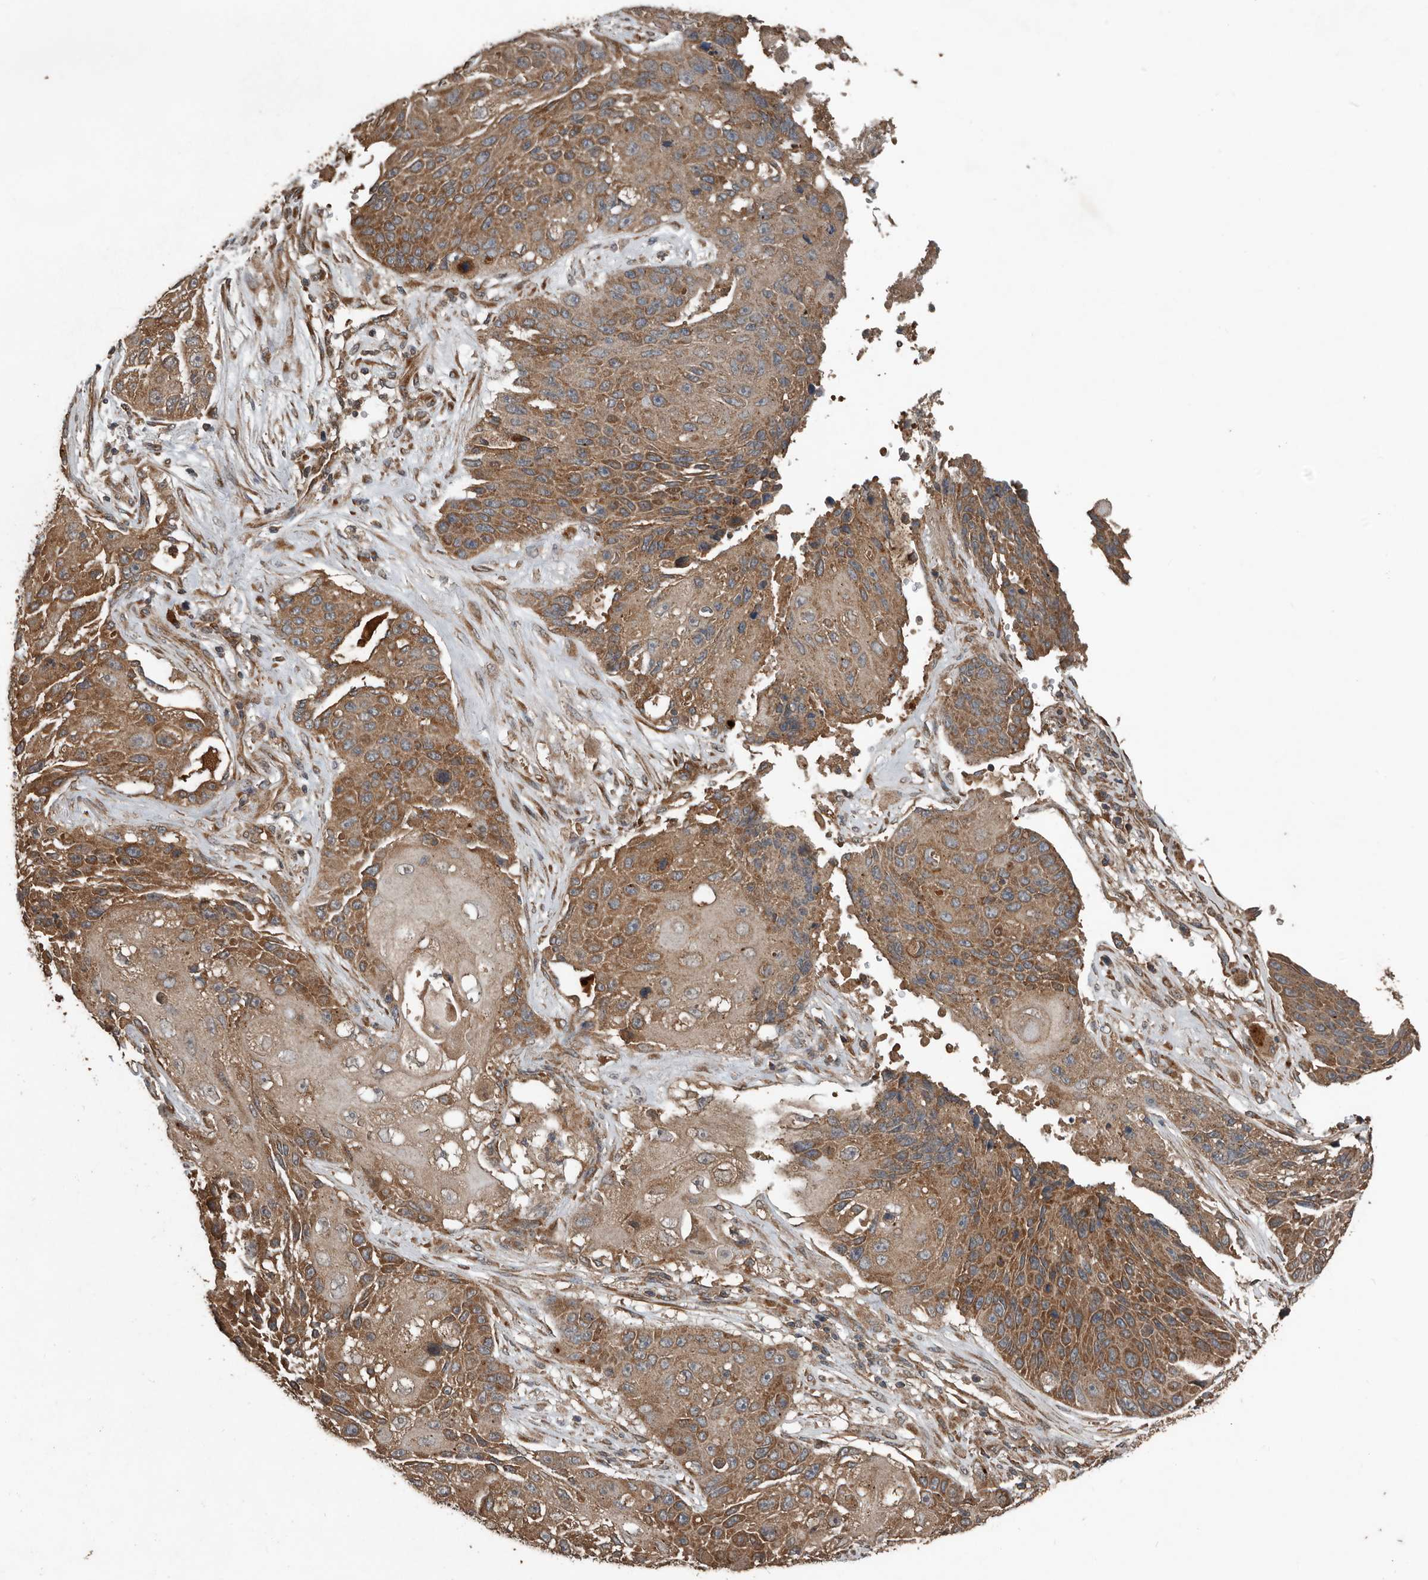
{"staining": {"intensity": "moderate", "quantity": ">75%", "location": "cytoplasmic/membranous"}, "tissue": "lung cancer", "cell_type": "Tumor cells", "image_type": "cancer", "snomed": [{"axis": "morphology", "description": "Squamous cell carcinoma, NOS"}, {"axis": "topography", "description": "Lung"}], "caption": "Protein analysis of lung cancer tissue demonstrates moderate cytoplasmic/membranous expression in about >75% of tumor cells.", "gene": "RNF207", "patient": {"sex": "male", "age": 61}}